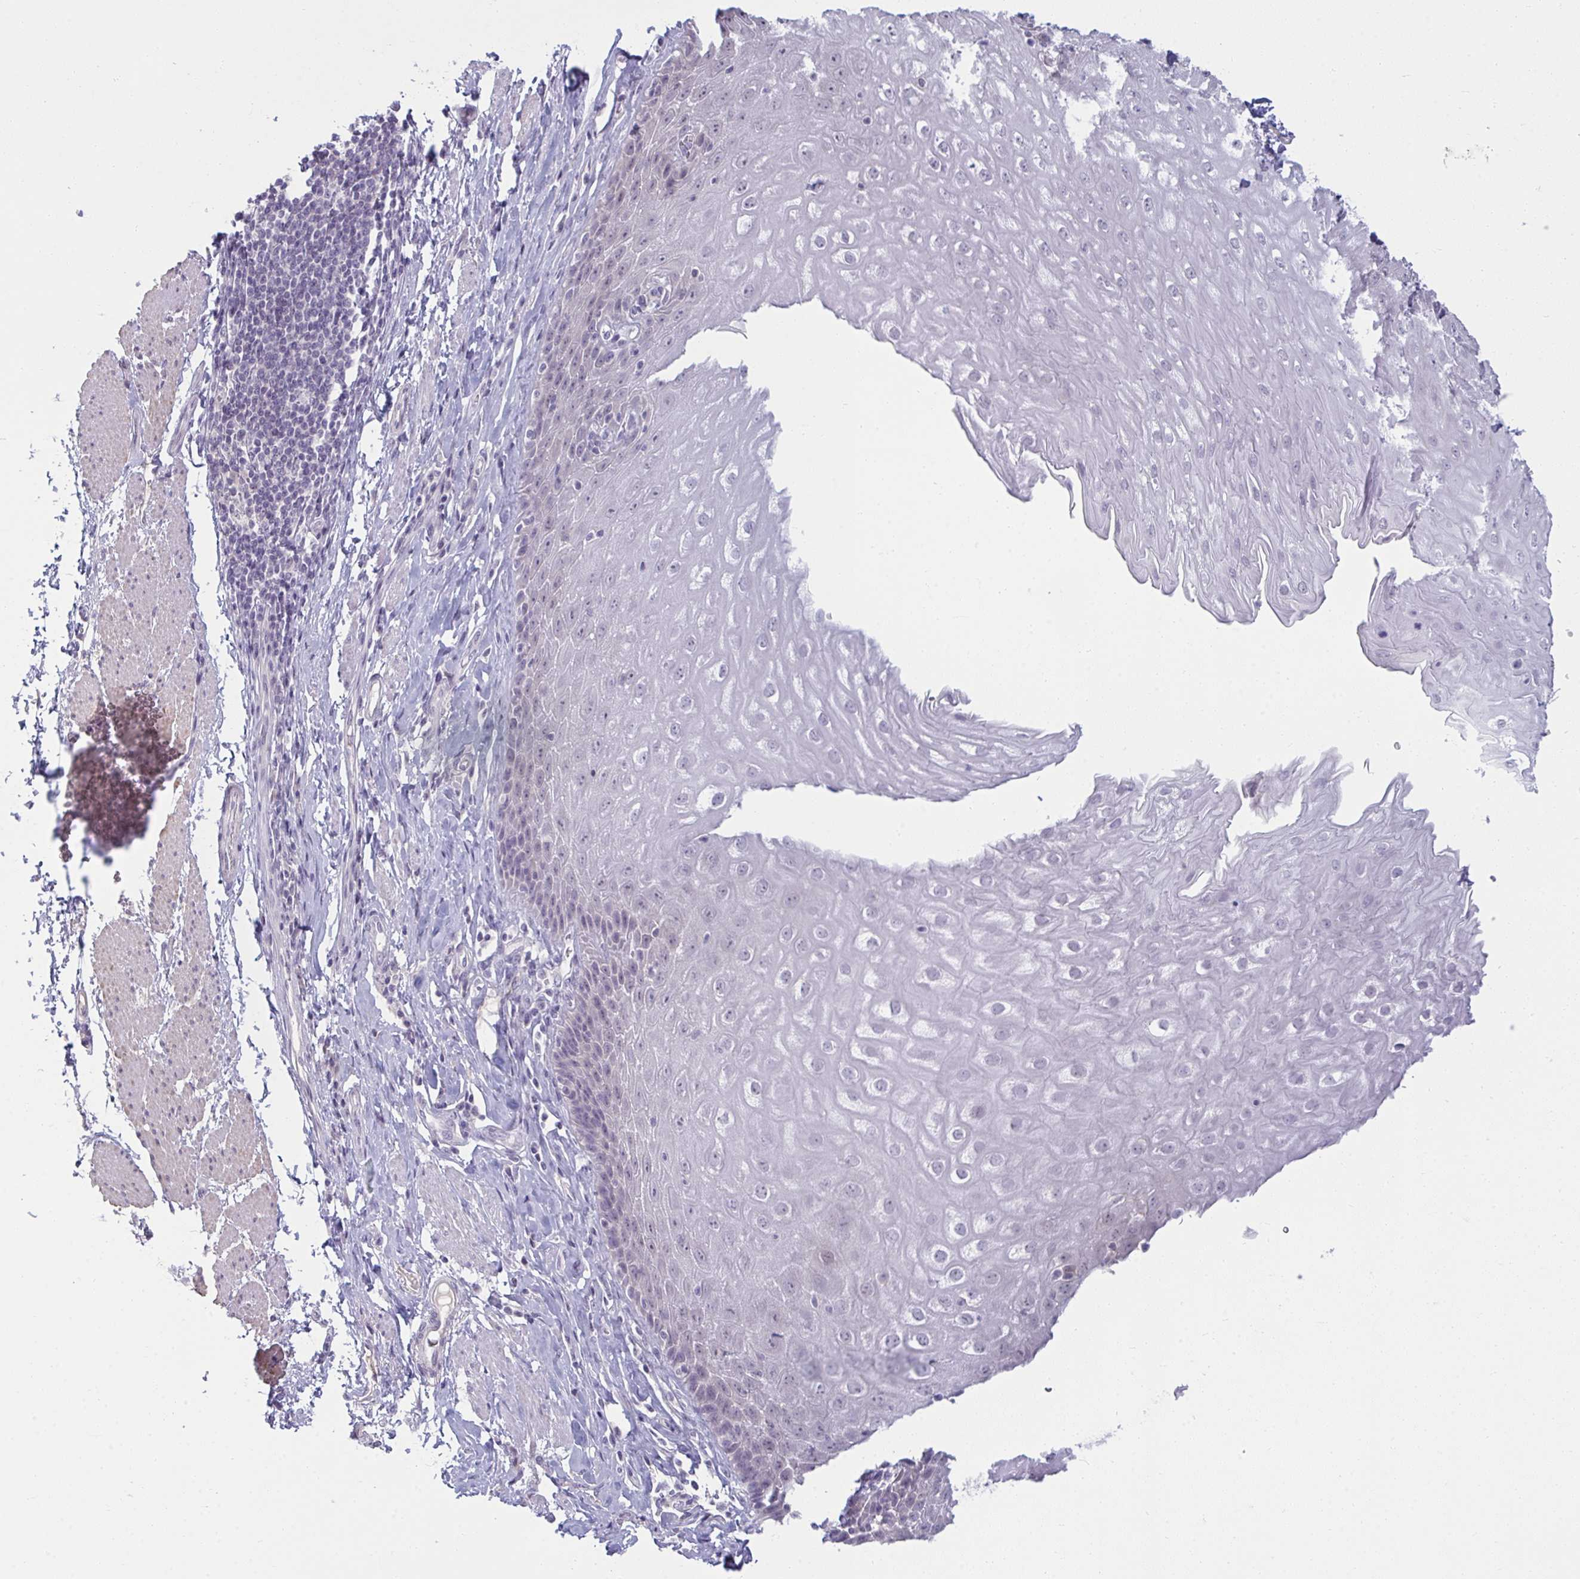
{"staining": {"intensity": "weak", "quantity": "<25%", "location": "nuclear"}, "tissue": "esophagus", "cell_type": "Squamous epithelial cells", "image_type": "normal", "snomed": [{"axis": "morphology", "description": "Normal tissue, NOS"}, {"axis": "topography", "description": "Esophagus"}], "caption": "The IHC histopathology image has no significant staining in squamous epithelial cells of esophagus.", "gene": "RNASEH1", "patient": {"sex": "female", "age": 61}}